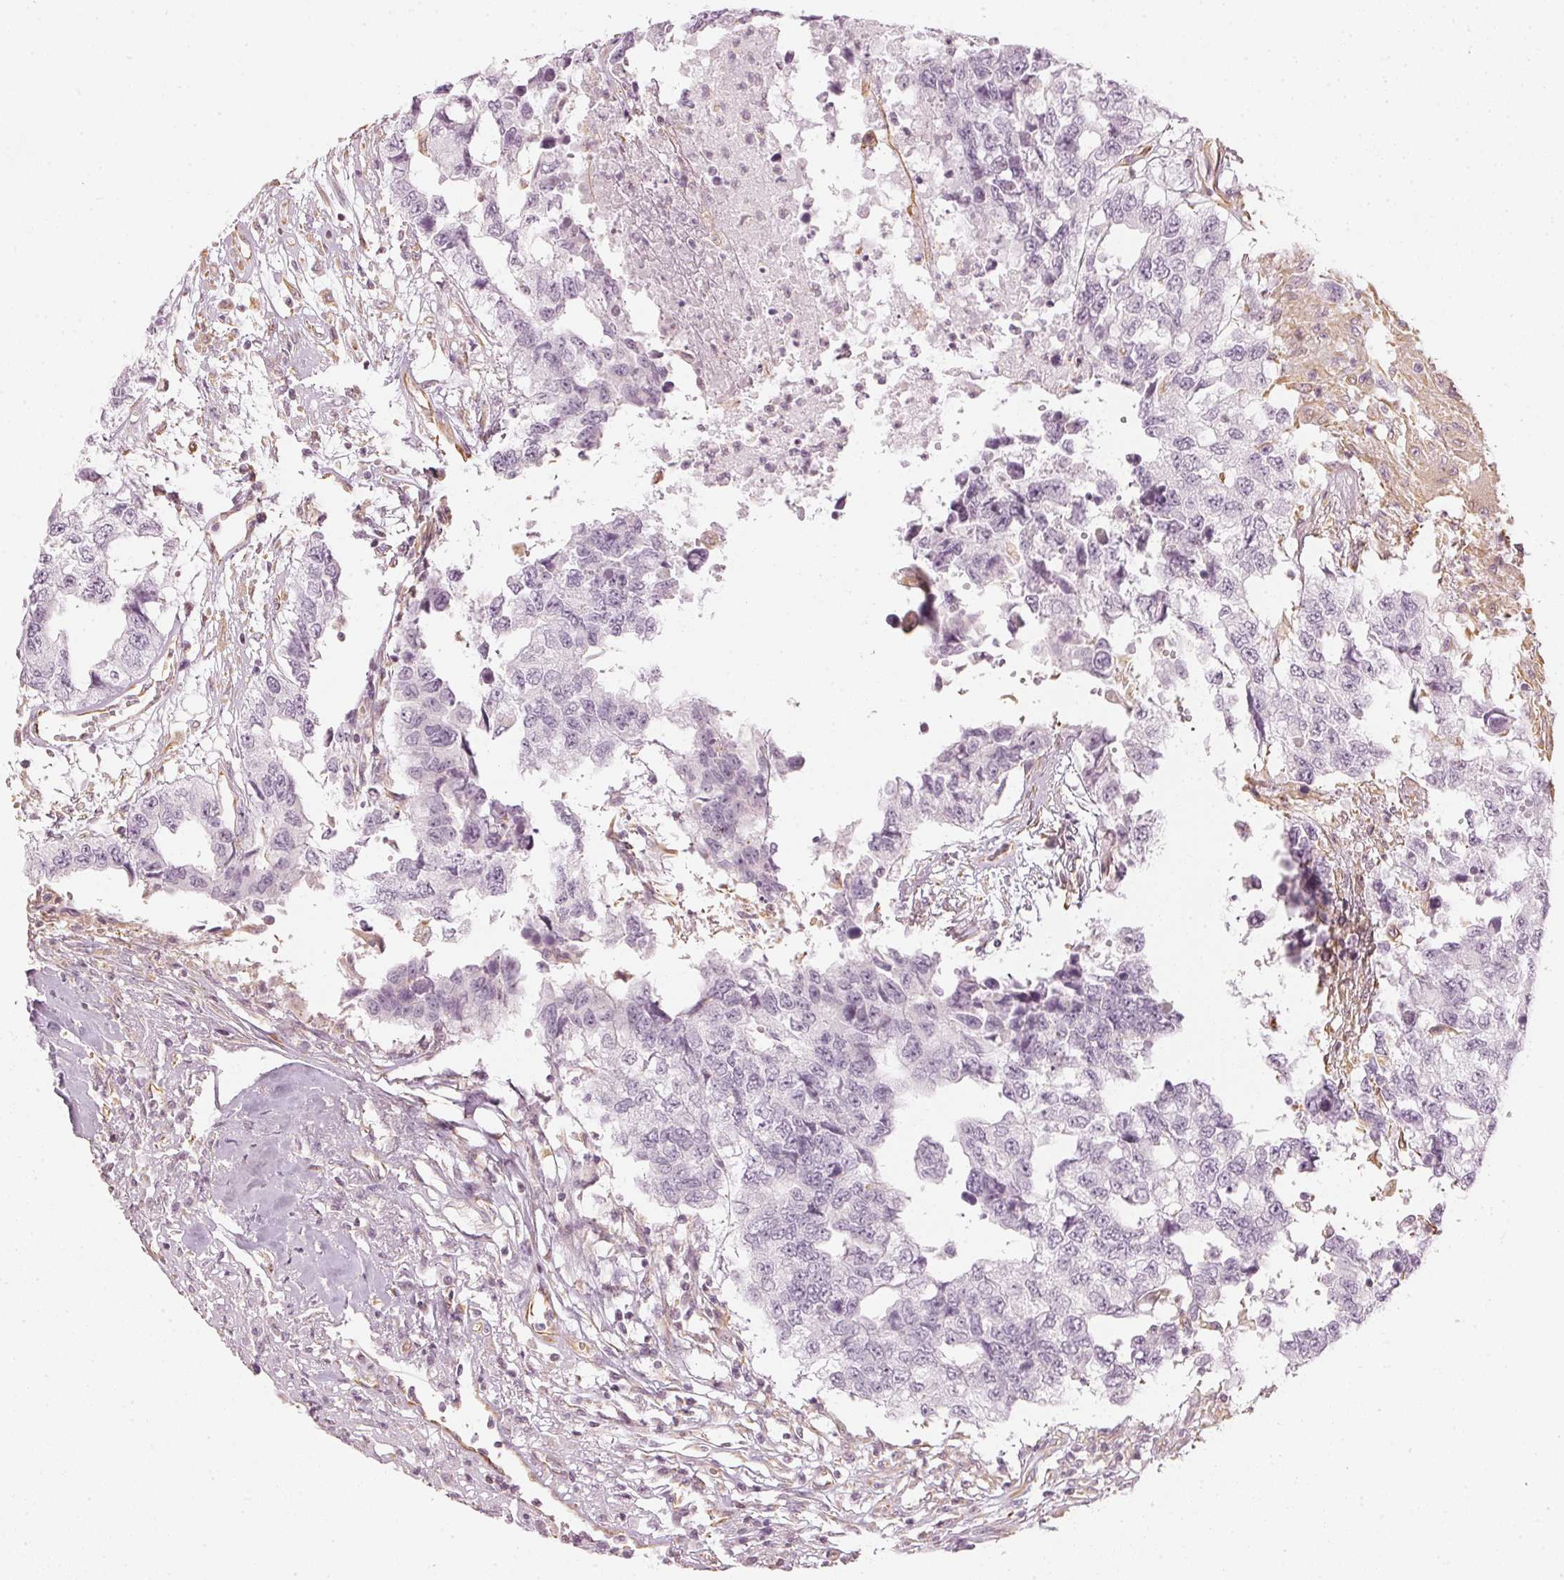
{"staining": {"intensity": "negative", "quantity": "none", "location": "none"}, "tissue": "testis cancer", "cell_type": "Tumor cells", "image_type": "cancer", "snomed": [{"axis": "morphology", "description": "Carcinoma, Embryonal, NOS"}, {"axis": "topography", "description": "Testis"}], "caption": "Tumor cells show no significant protein expression in testis embryonal carcinoma.", "gene": "APLP1", "patient": {"sex": "male", "age": 83}}